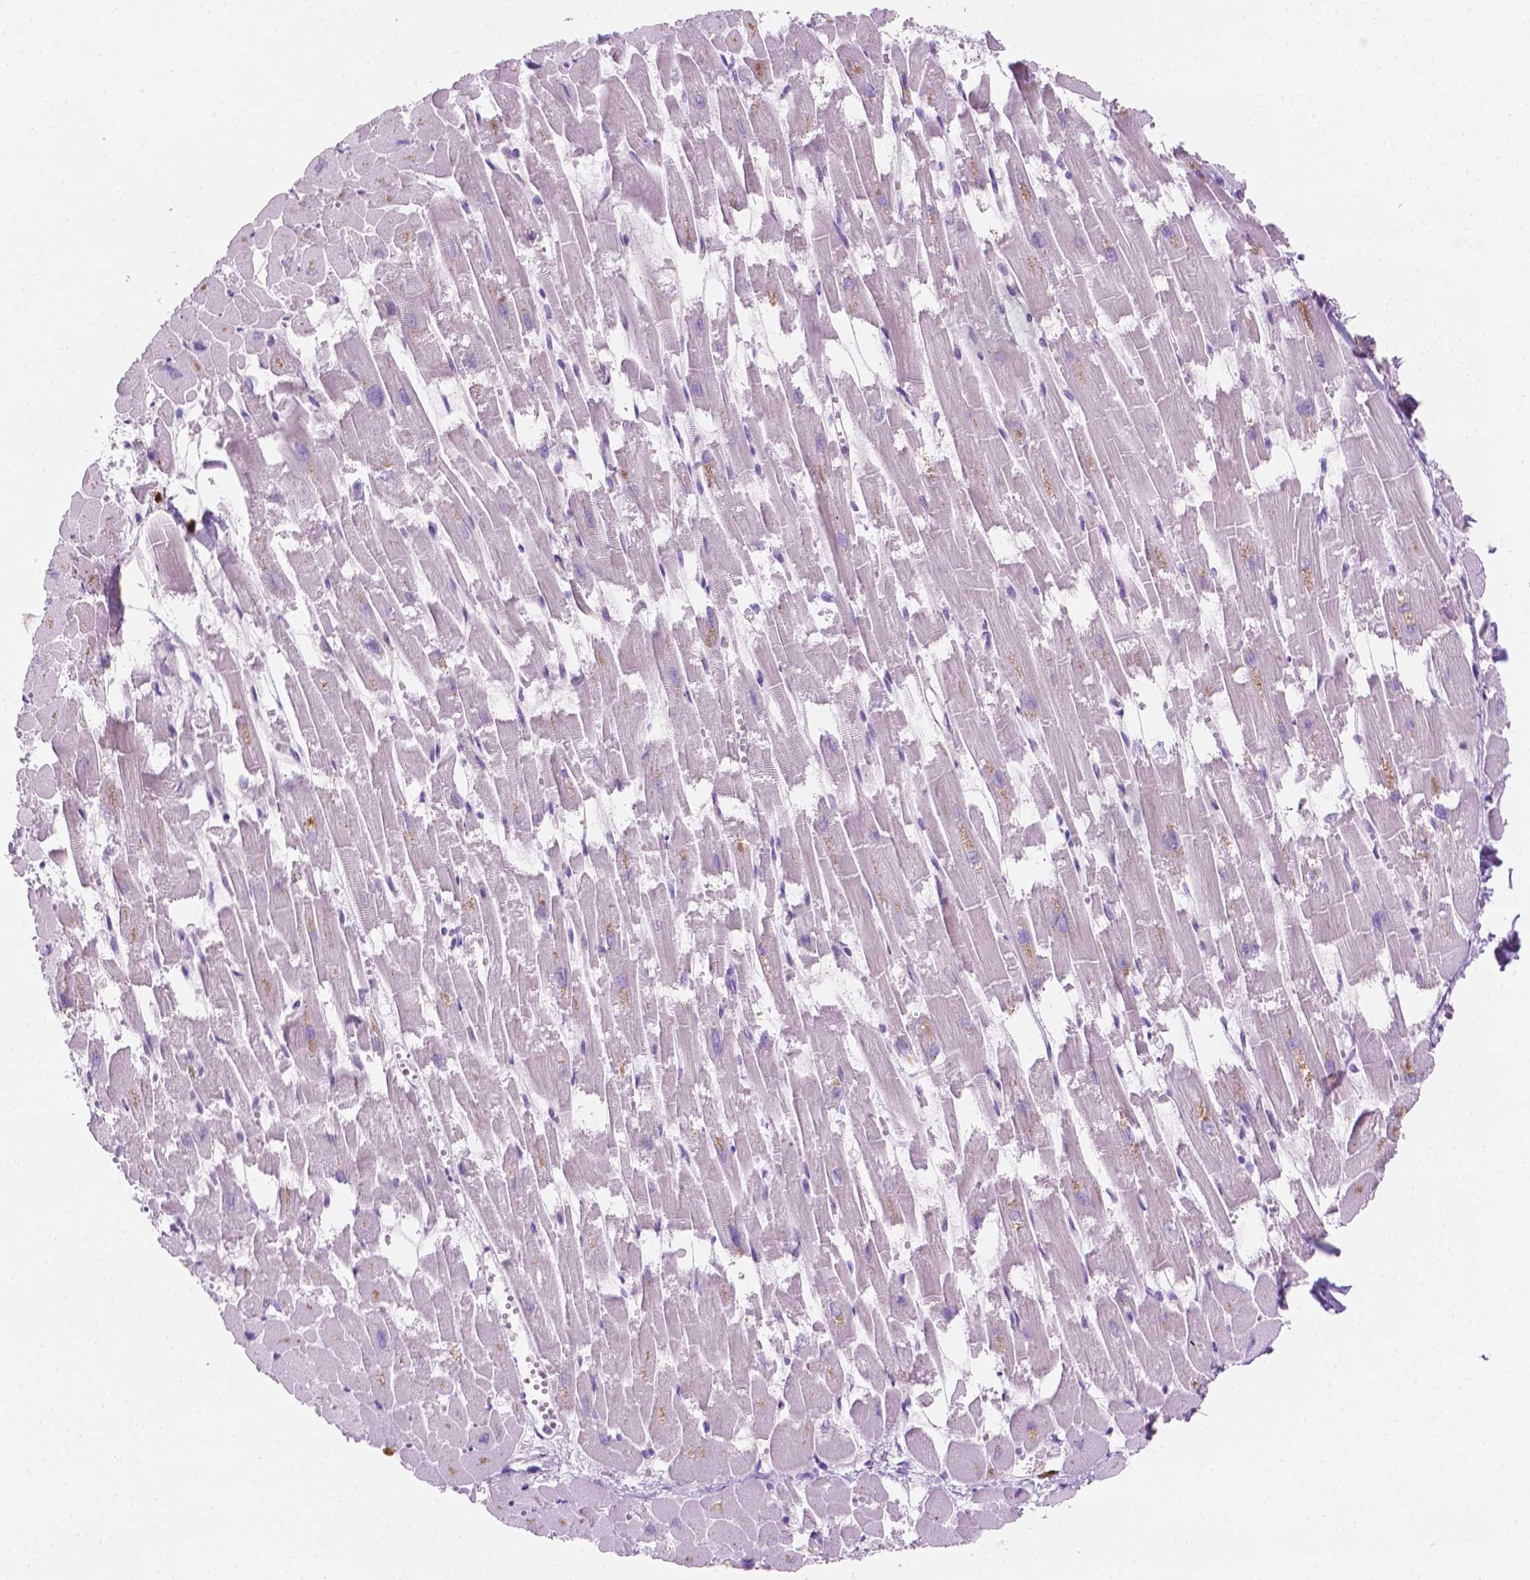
{"staining": {"intensity": "weak", "quantity": "<25%", "location": "cytoplasmic/membranous"}, "tissue": "heart muscle", "cell_type": "Cardiomyocytes", "image_type": "normal", "snomed": [{"axis": "morphology", "description": "Normal tissue, NOS"}, {"axis": "topography", "description": "Heart"}], "caption": "Micrograph shows no protein staining in cardiomyocytes of normal heart muscle. The staining was performed using DAB to visualize the protein expression in brown, while the nuclei were stained in blue with hematoxylin (Magnification: 20x).", "gene": "EPPK1", "patient": {"sex": "female", "age": 52}}